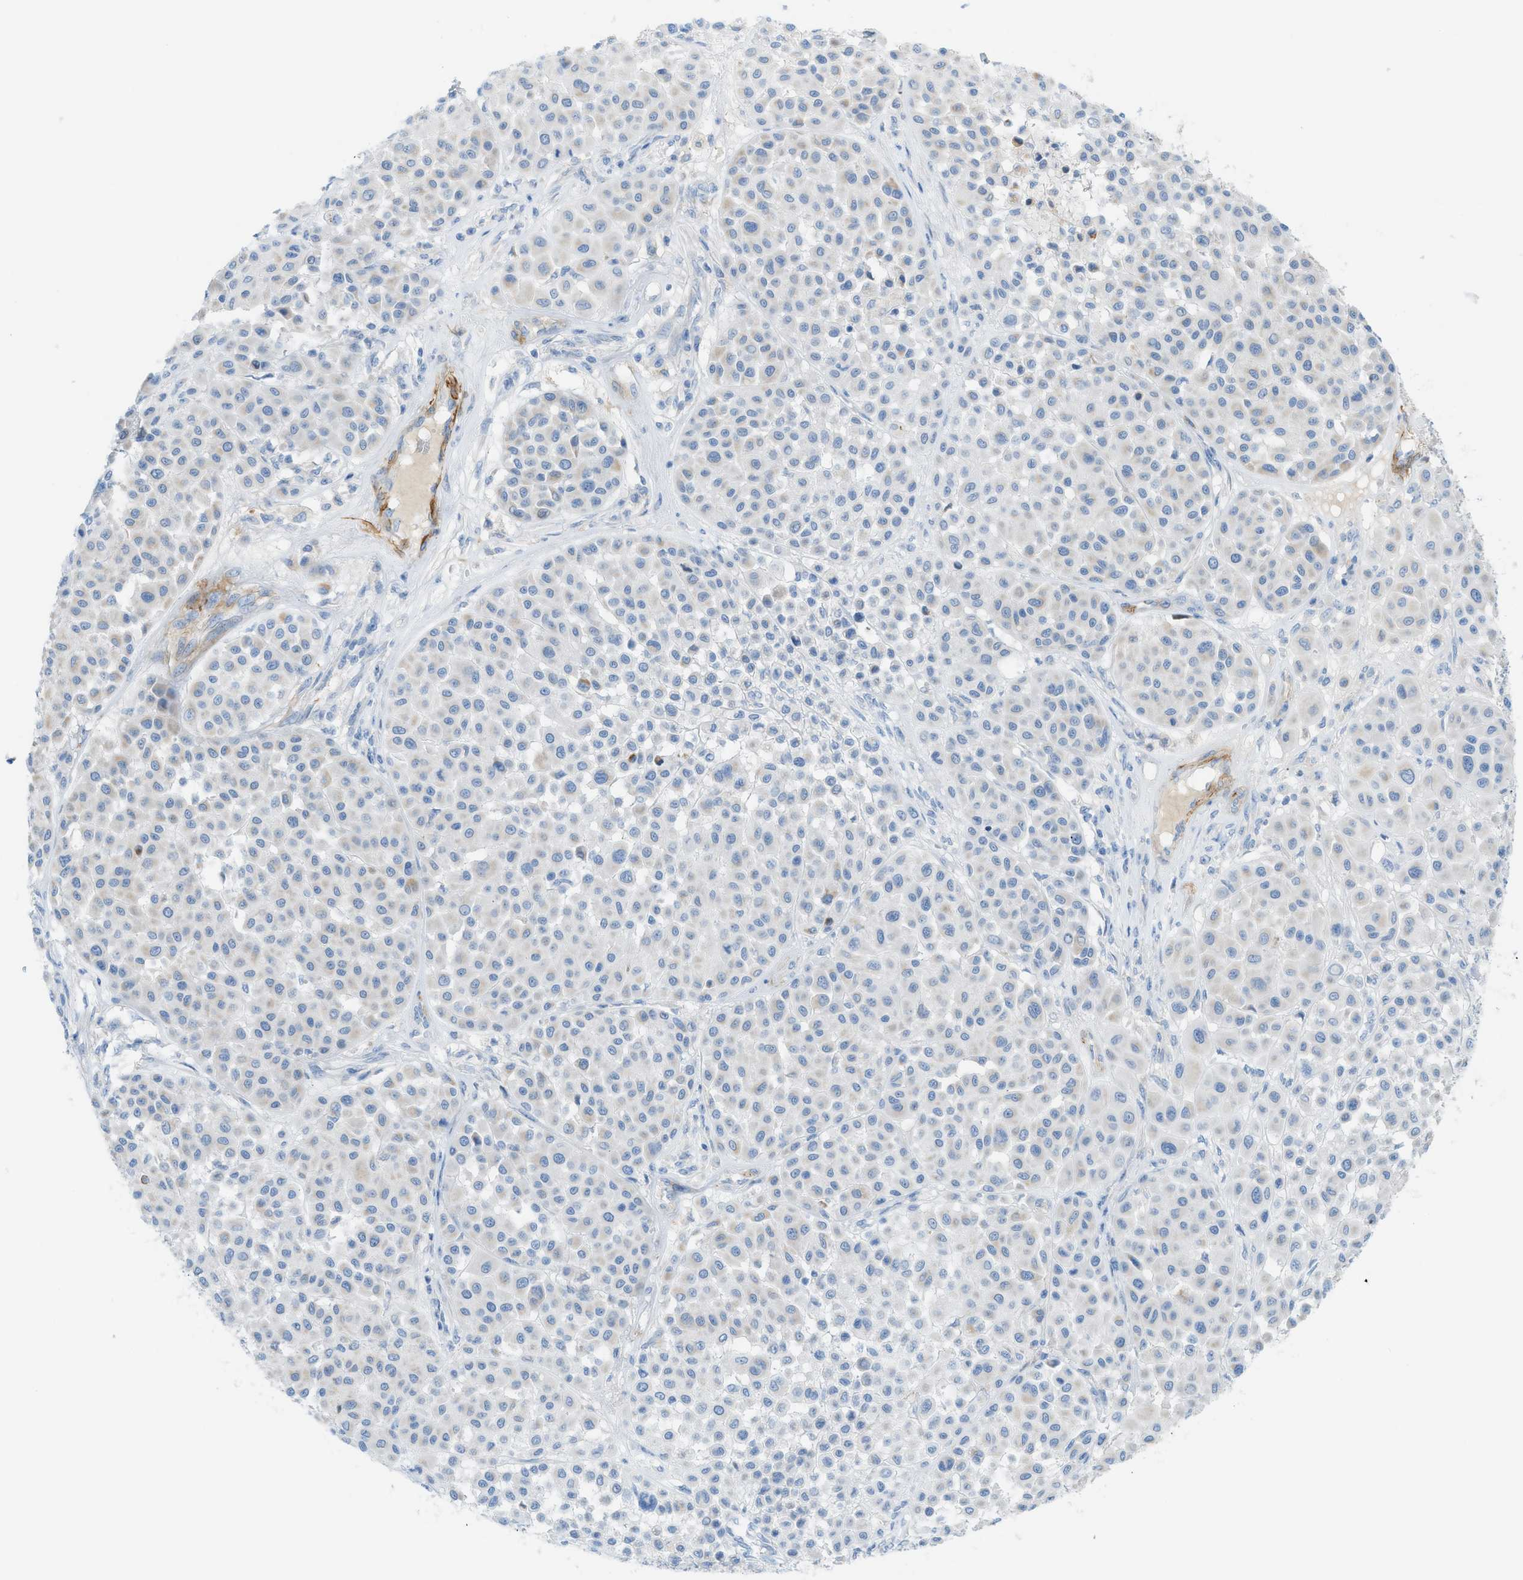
{"staining": {"intensity": "negative", "quantity": "none", "location": "none"}, "tissue": "melanoma", "cell_type": "Tumor cells", "image_type": "cancer", "snomed": [{"axis": "morphology", "description": "Malignant melanoma, Metastatic site"}, {"axis": "topography", "description": "Soft tissue"}], "caption": "DAB immunohistochemical staining of human malignant melanoma (metastatic site) displays no significant expression in tumor cells.", "gene": "MYH11", "patient": {"sex": "male", "age": 41}}